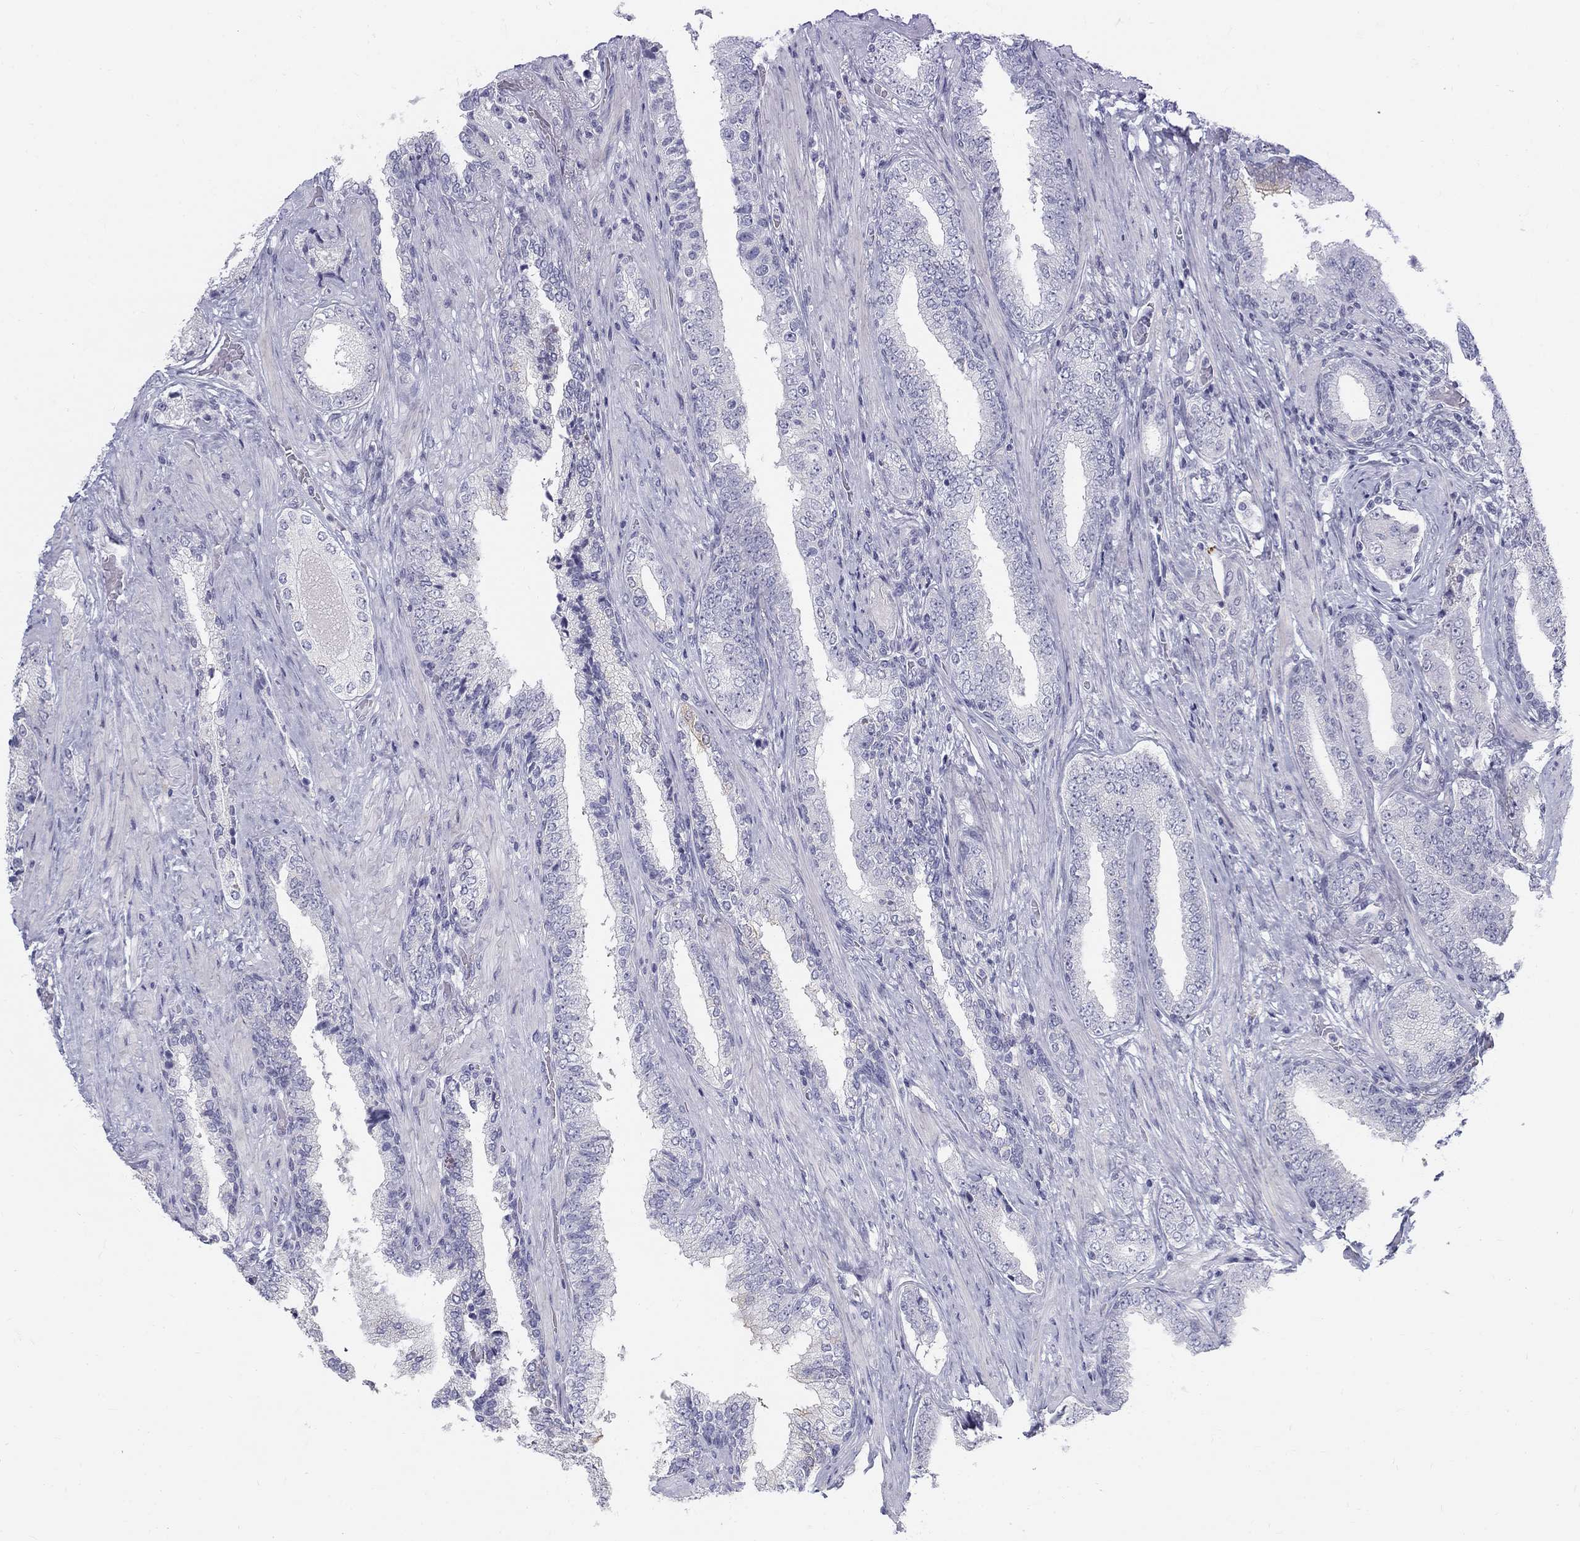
{"staining": {"intensity": "negative", "quantity": "none", "location": "none"}, "tissue": "prostate cancer", "cell_type": "Tumor cells", "image_type": "cancer", "snomed": [{"axis": "morphology", "description": "Adenocarcinoma, Low grade"}, {"axis": "topography", "description": "Prostate and seminal vesicle, NOS"}], "caption": "Tumor cells are negative for protein expression in human prostate adenocarcinoma (low-grade).", "gene": "MAGEB6", "patient": {"sex": "male", "age": 61}}